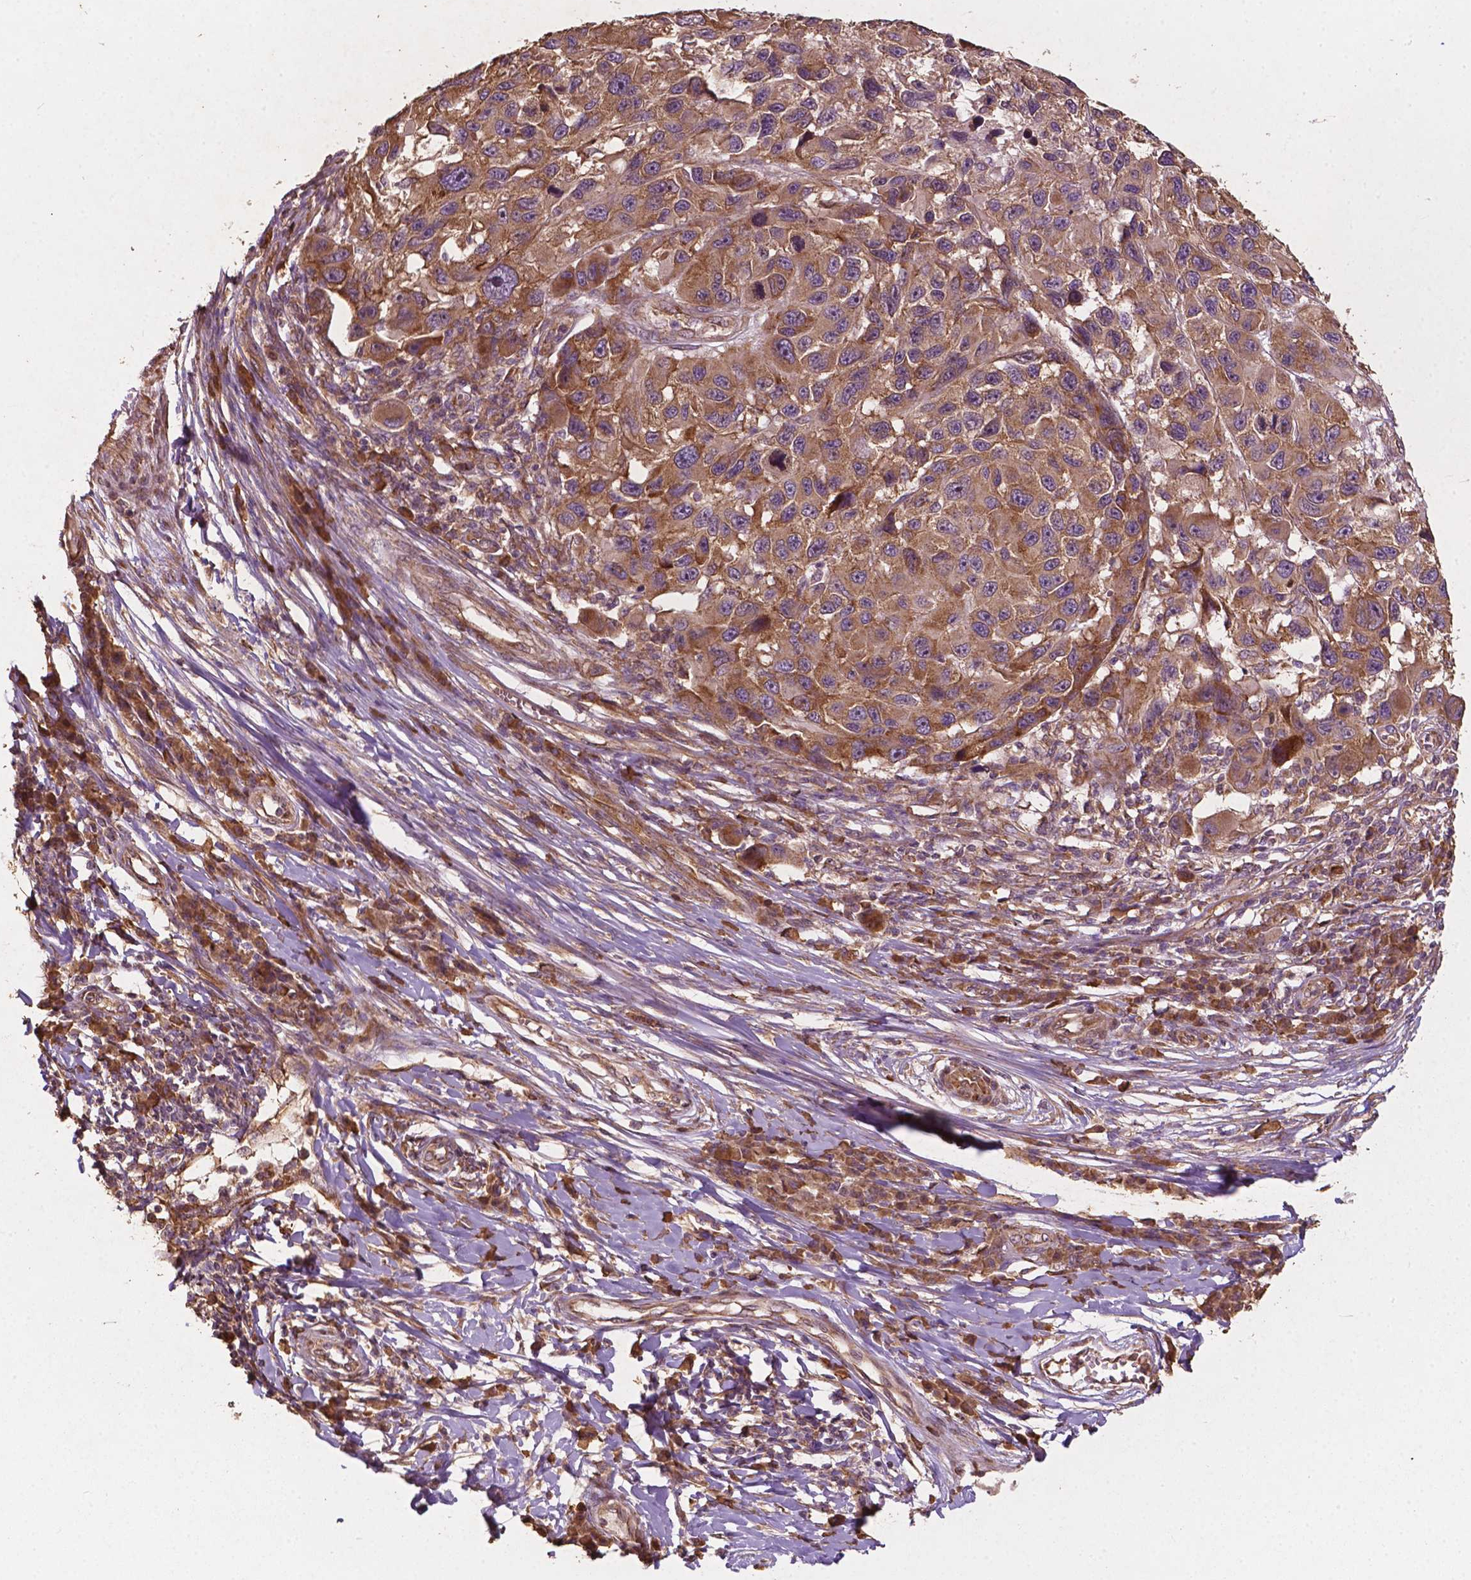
{"staining": {"intensity": "moderate", "quantity": ">75%", "location": "cytoplasmic/membranous"}, "tissue": "melanoma", "cell_type": "Tumor cells", "image_type": "cancer", "snomed": [{"axis": "morphology", "description": "Malignant melanoma, NOS"}, {"axis": "topography", "description": "Skin"}], "caption": "A photomicrograph of human malignant melanoma stained for a protein exhibits moderate cytoplasmic/membranous brown staining in tumor cells. (Stains: DAB (3,3'-diaminobenzidine) in brown, nuclei in blue, Microscopy: brightfield microscopy at high magnification).", "gene": "G3BP1", "patient": {"sex": "male", "age": 53}}